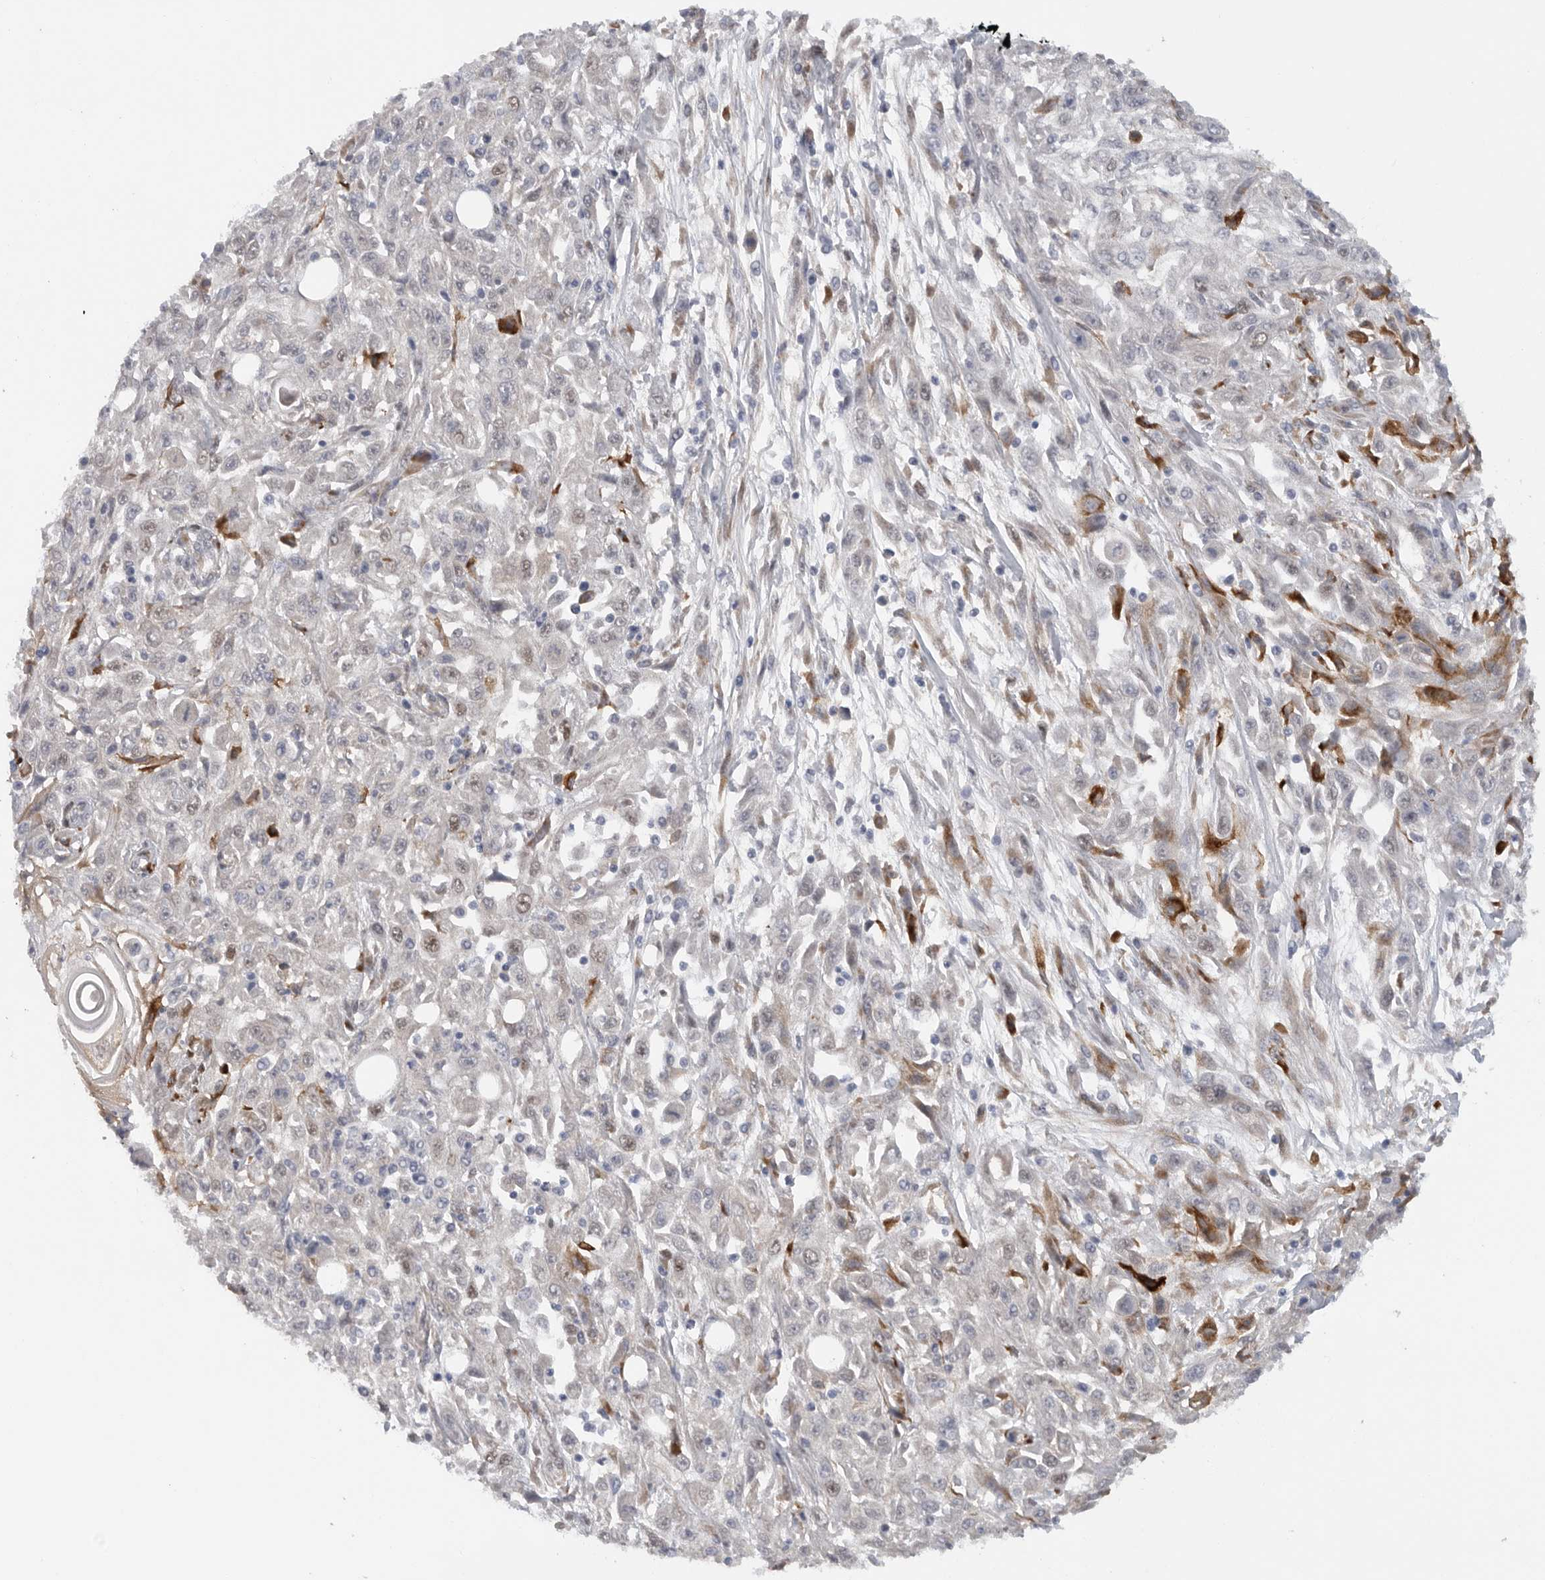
{"staining": {"intensity": "moderate", "quantity": "<25%", "location": "cytoplasmic/membranous"}, "tissue": "skin cancer", "cell_type": "Tumor cells", "image_type": "cancer", "snomed": [{"axis": "morphology", "description": "Squamous cell carcinoma, NOS"}, {"axis": "morphology", "description": "Squamous cell carcinoma, metastatic, NOS"}, {"axis": "topography", "description": "Skin"}, {"axis": "topography", "description": "Lymph node"}], "caption": "Skin cancer (squamous cell carcinoma) tissue demonstrates moderate cytoplasmic/membranous positivity in approximately <25% of tumor cells, visualized by immunohistochemistry. Ihc stains the protein in brown and the nuclei are stained blue.", "gene": "DYRK2", "patient": {"sex": "male", "age": 75}}